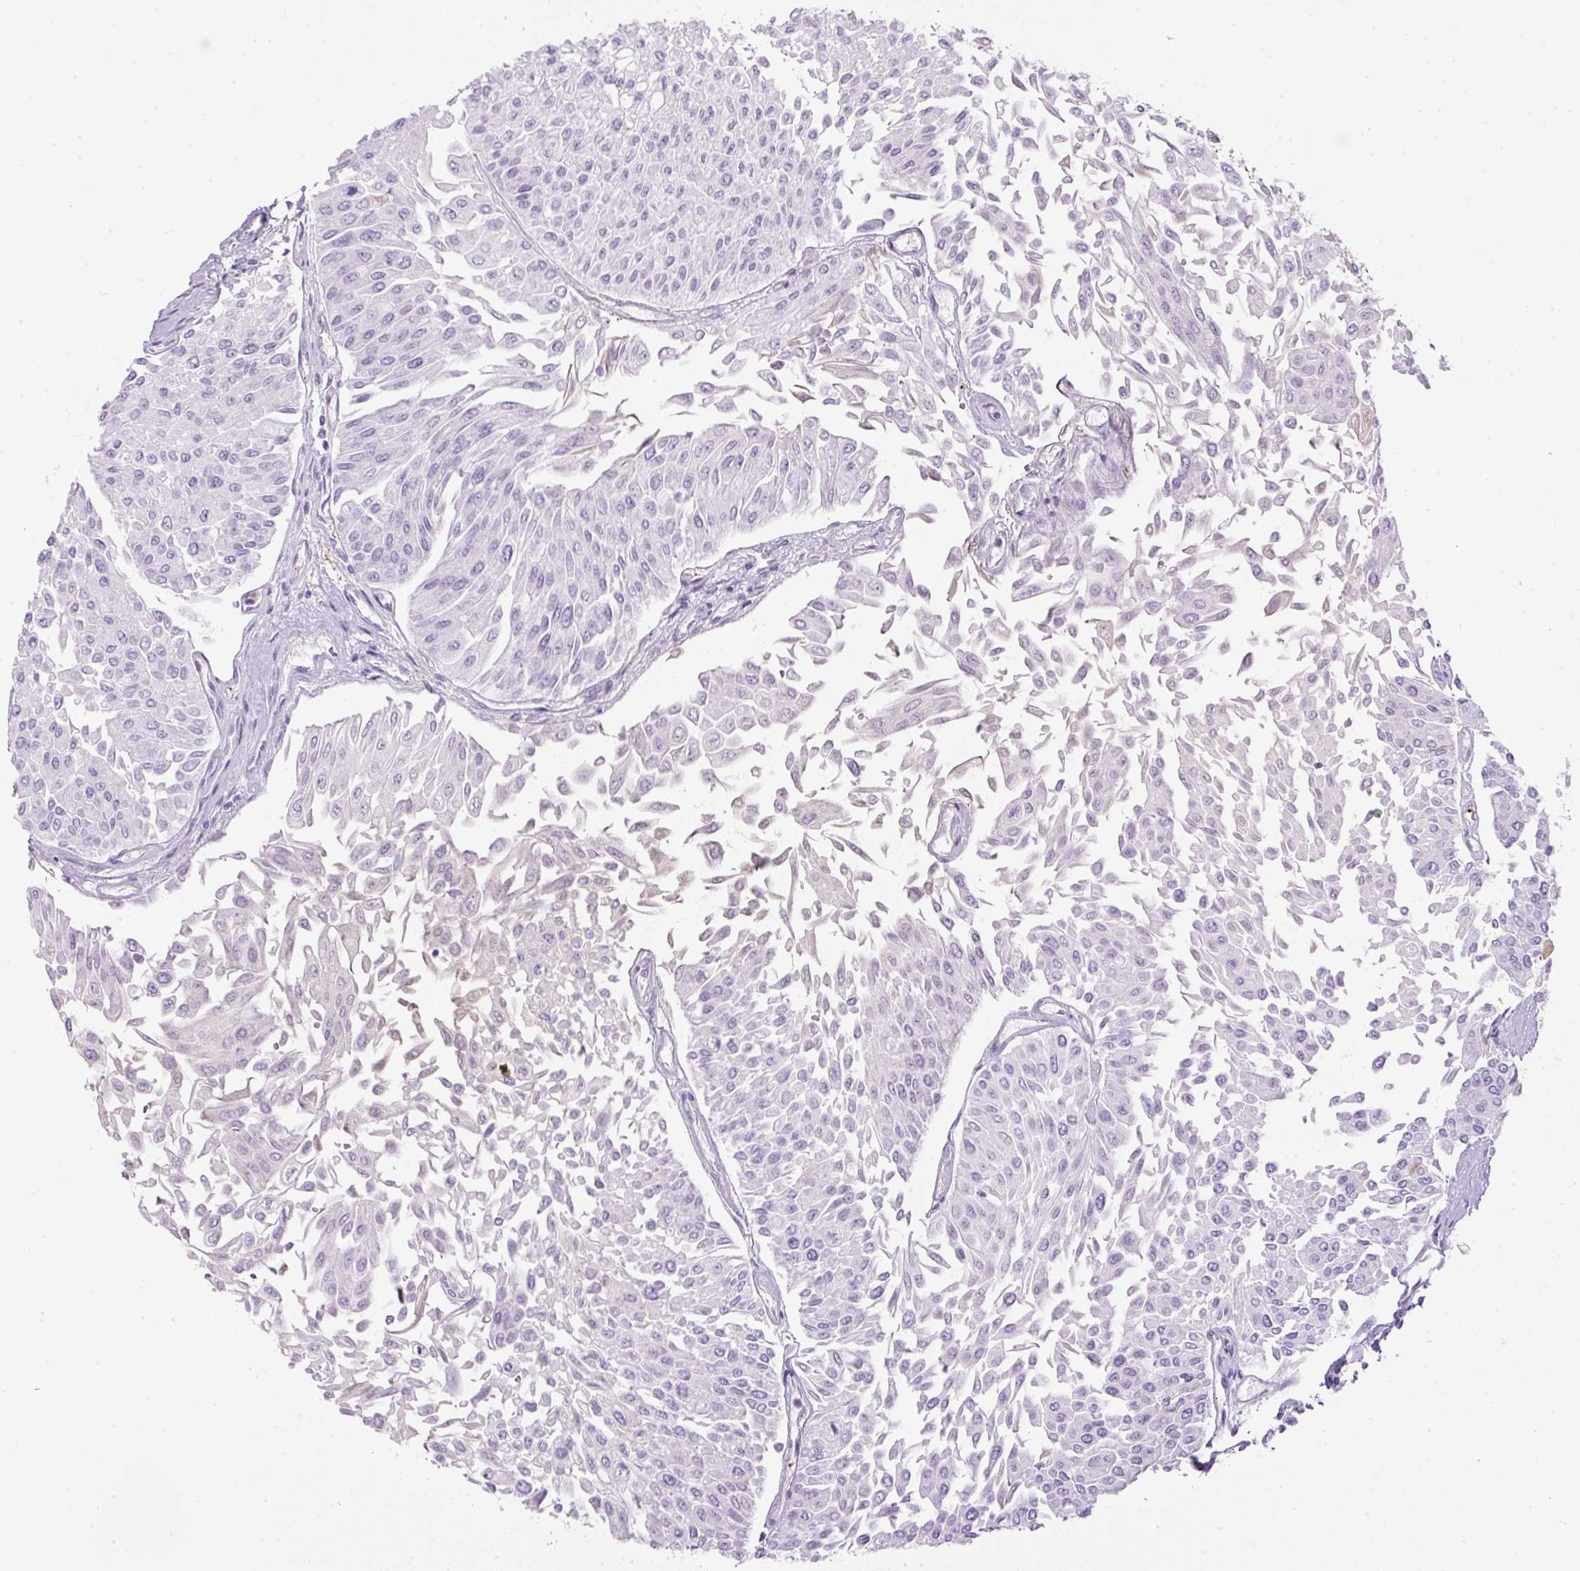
{"staining": {"intensity": "negative", "quantity": "none", "location": "none"}, "tissue": "urothelial cancer", "cell_type": "Tumor cells", "image_type": "cancer", "snomed": [{"axis": "morphology", "description": "Urothelial carcinoma, Low grade"}, {"axis": "topography", "description": "Urinary bladder"}], "caption": "The immunohistochemistry micrograph has no significant positivity in tumor cells of urothelial cancer tissue.", "gene": "APOA1", "patient": {"sex": "male", "age": 67}}